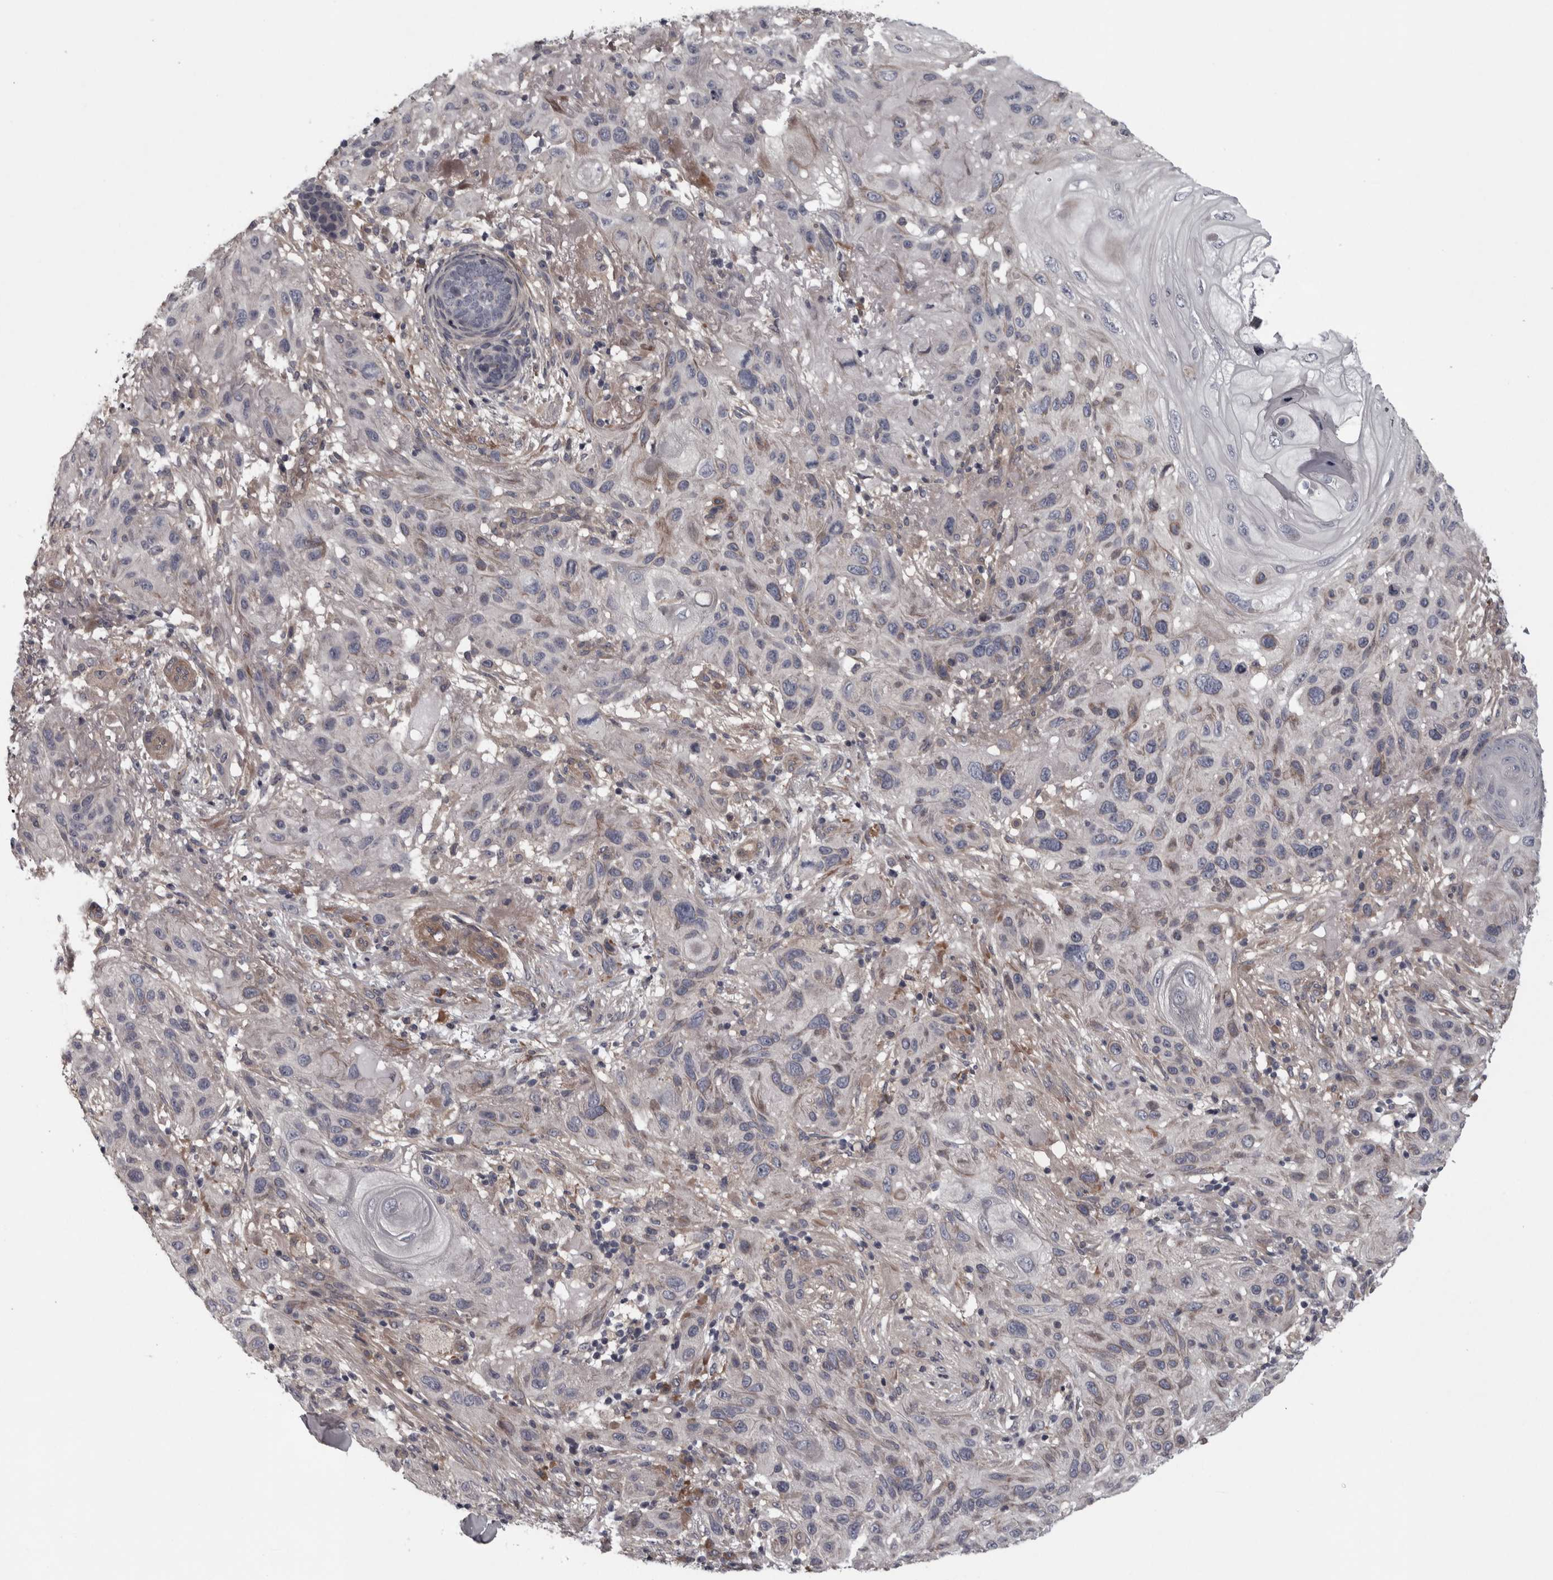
{"staining": {"intensity": "moderate", "quantity": "<25%", "location": "cytoplasmic/membranous"}, "tissue": "skin cancer", "cell_type": "Tumor cells", "image_type": "cancer", "snomed": [{"axis": "morphology", "description": "Normal tissue, NOS"}, {"axis": "morphology", "description": "Squamous cell carcinoma, NOS"}, {"axis": "topography", "description": "Skin"}], "caption": "Immunohistochemistry micrograph of human skin cancer (squamous cell carcinoma) stained for a protein (brown), which shows low levels of moderate cytoplasmic/membranous expression in about <25% of tumor cells.", "gene": "RSU1", "patient": {"sex": "female", "age": 96}}